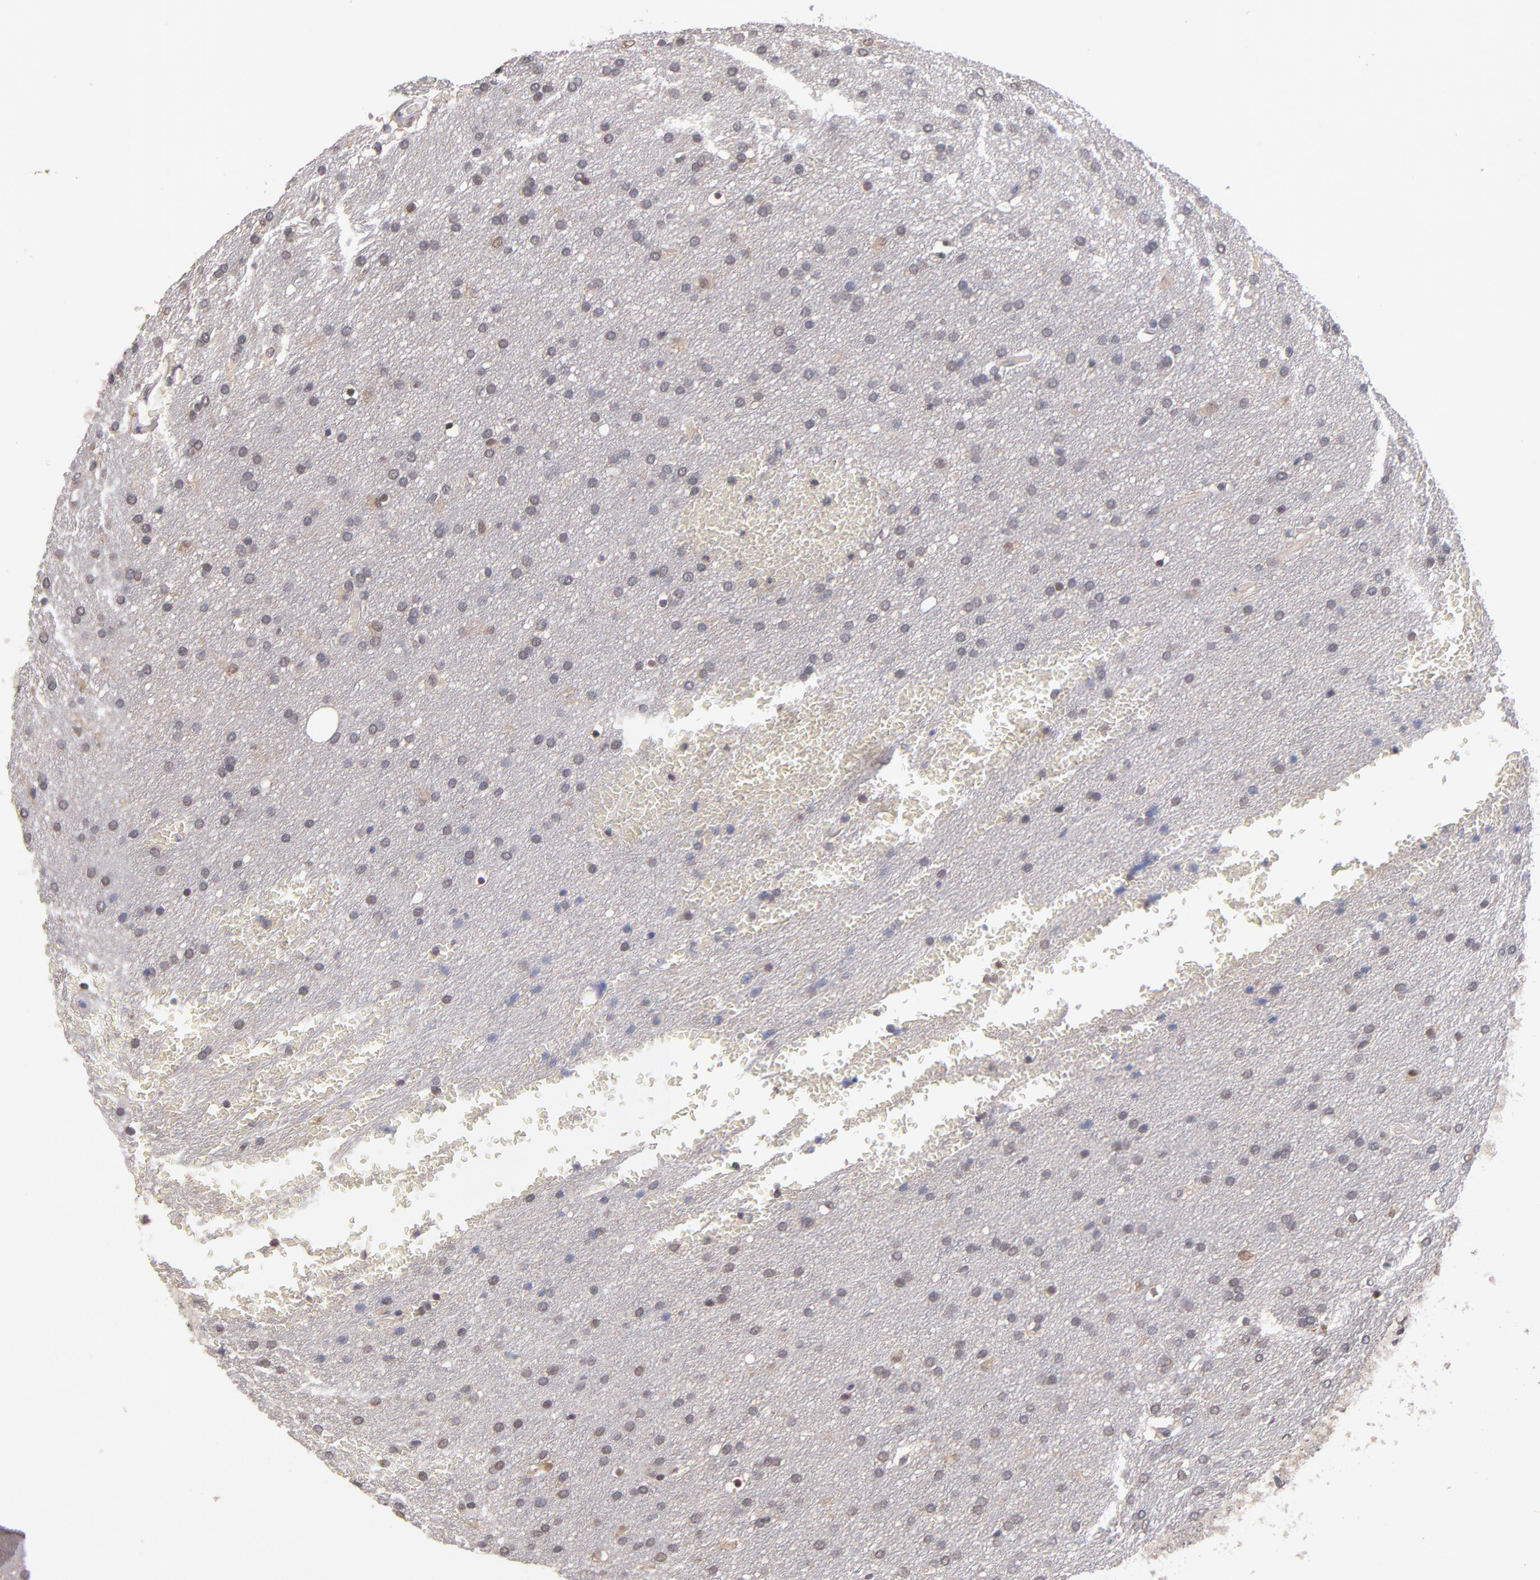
{"staining": {"intensity": "weak", "quantity": "<25%", "location": "cytoplasmic/membranous,nuclear"}, "tissue": "glioma", "cell_type": "Tumor cells", "image_type": "cancer", "snomed": [{"axis": "morphology", "description": "Glioma, malignant, Low grade"}, {"axis": "topography", "description": "Brain"}], "caption": "Immunohistochemistry (IHC) image of neoplastic tissue: human malignant glioma (low-grade) stained with DAB reveals no significant protein positivity in tumor cells.", "gene": "PSMD10", "patient": {"sex": "female", "age": 32}}